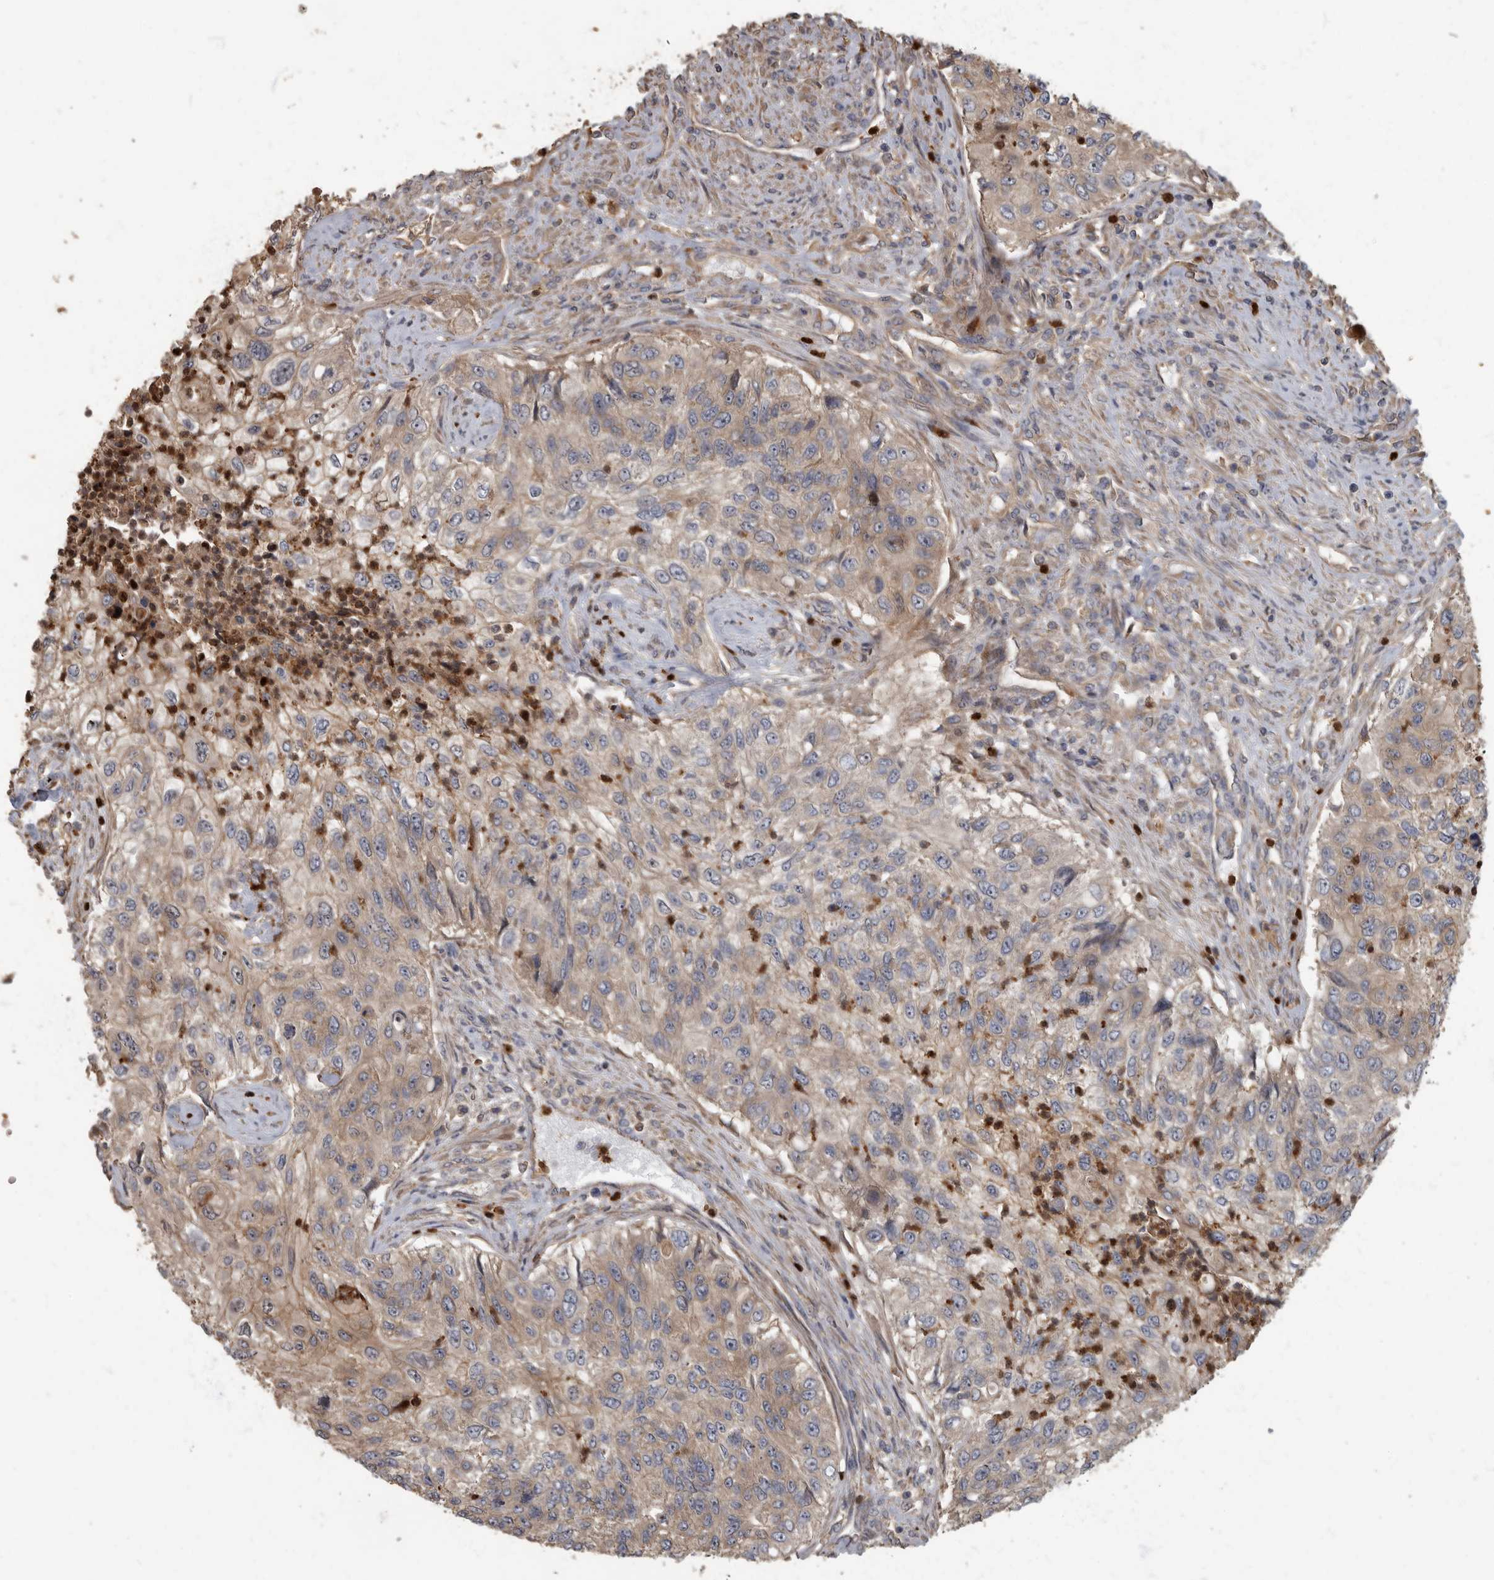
{"staining": {"intensity": "weak", "quantity": ">75%", "location": "cytoplasmic/membranous"}, "tissue": "urothelial cancer", "cell_type": "Tumor cells", "image_type": "cancer", "snomed": [{"axis": "morphology", "description": "Urothelial carcinoma, High grade"}, {"axis": "topography", "description": "Urinary bladder"}], "caption": "Protein staining demonstrates weak cytoplasmic/membranous staining in about >75% of tumor cells in high-grade urothelial carcinoma. (Brightfield microscopy of DAB IHC at high magnification).", "gene": "DAAM1", "patient": {"sex": "female", "age": 60}}